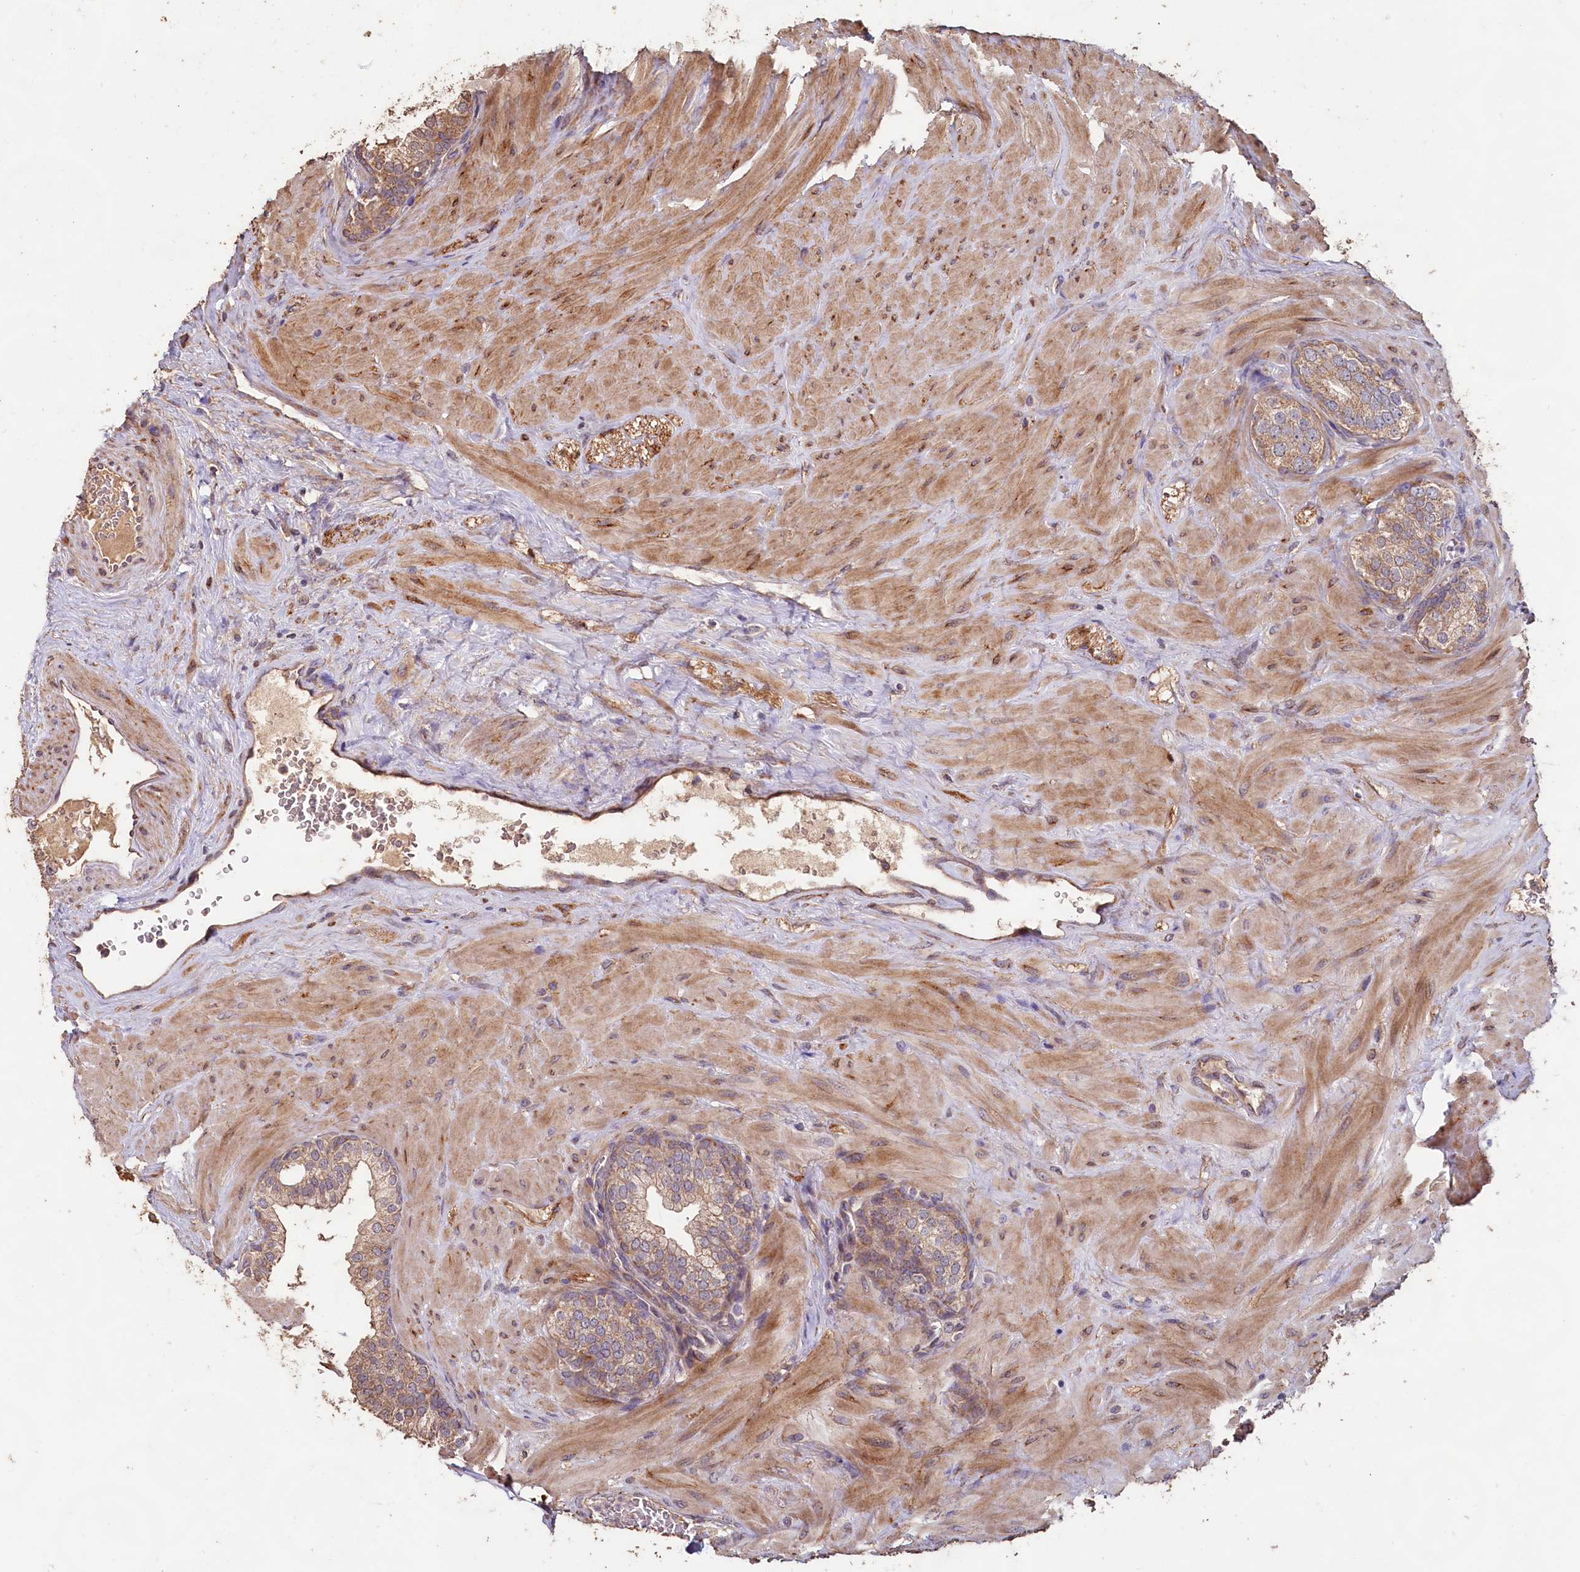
{"staining": {"intensity": "moderate", "quantity": ">75%", "location": "cytoplasmic/membranous"}, "tissue": "prostate", "cell_type": "Glandular cells", "image_type": "normal", "snomed": [{"axis": "morphology", "description": "Normal tissue, NOS"}, {"axis": "topography", "description": "Prostate"}], "caption": "IHC (DAB) staining of normal human prostate demonstrates moderate cytoplasmic/membranous protein positivity in about >75% of glandular cells.", "gene": "FUNDC1", "patient": {"sex": "male", "age": 60}}